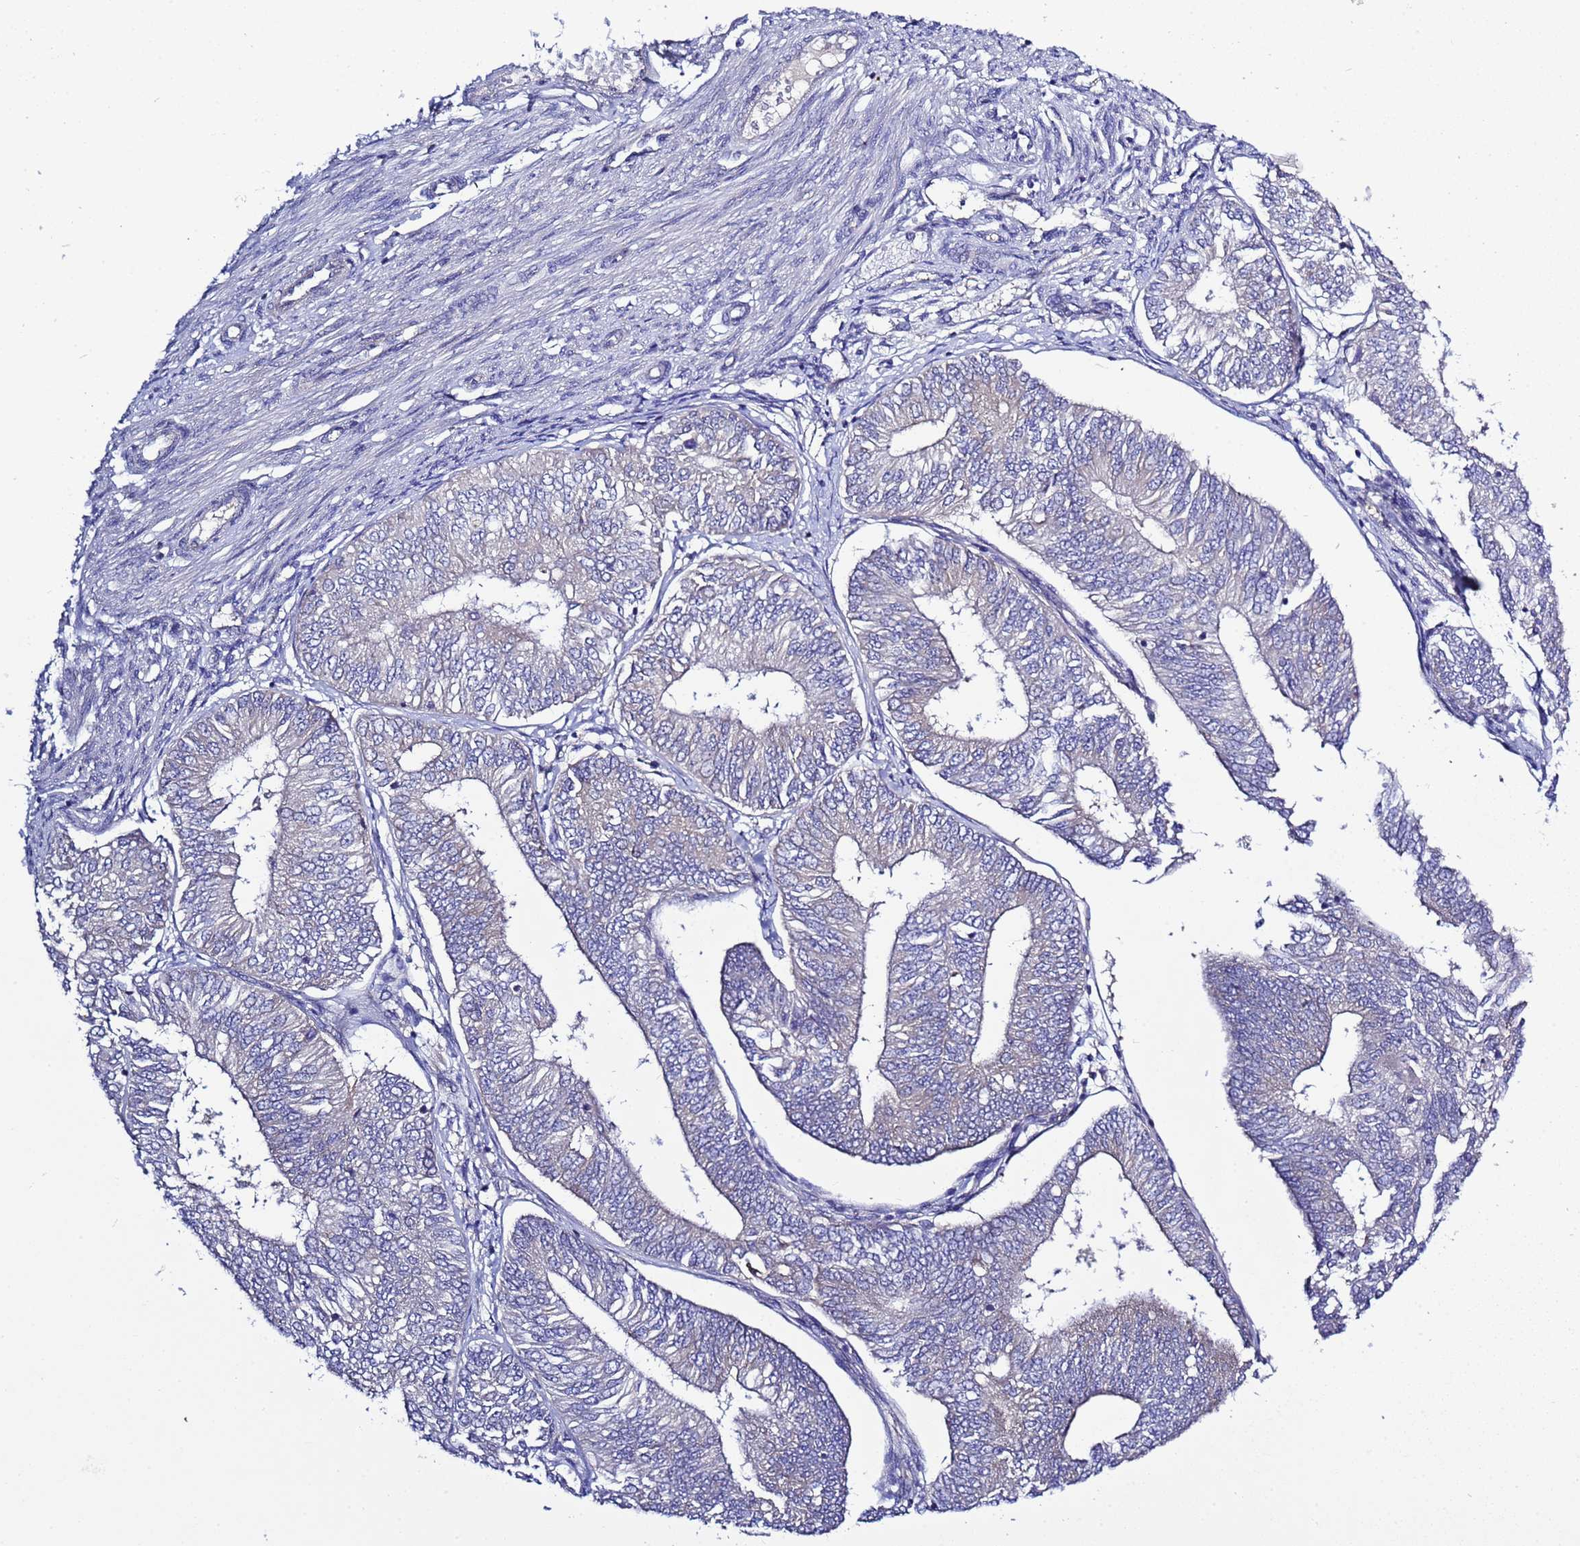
{"staining": {"intensity": "negative", "quantity": "none", "location": "none"}, "tissue": "endometrial cancer", "cell_type": "Tumor cells", "image_type": "cancer", "snomed": [{"axis": "morphology", "description": "Adenocarcinoma, NOS"}, {"axis": "topography", "description": "Endometrium"}], "caption": "This is an immunohistochemistry (IHC) micrograph of endometrial cancer (adenocarcinoma). There is no staining in tumor cells.", "gene": "RC3H2", "patient": {"sex": "female", "age": 58}}